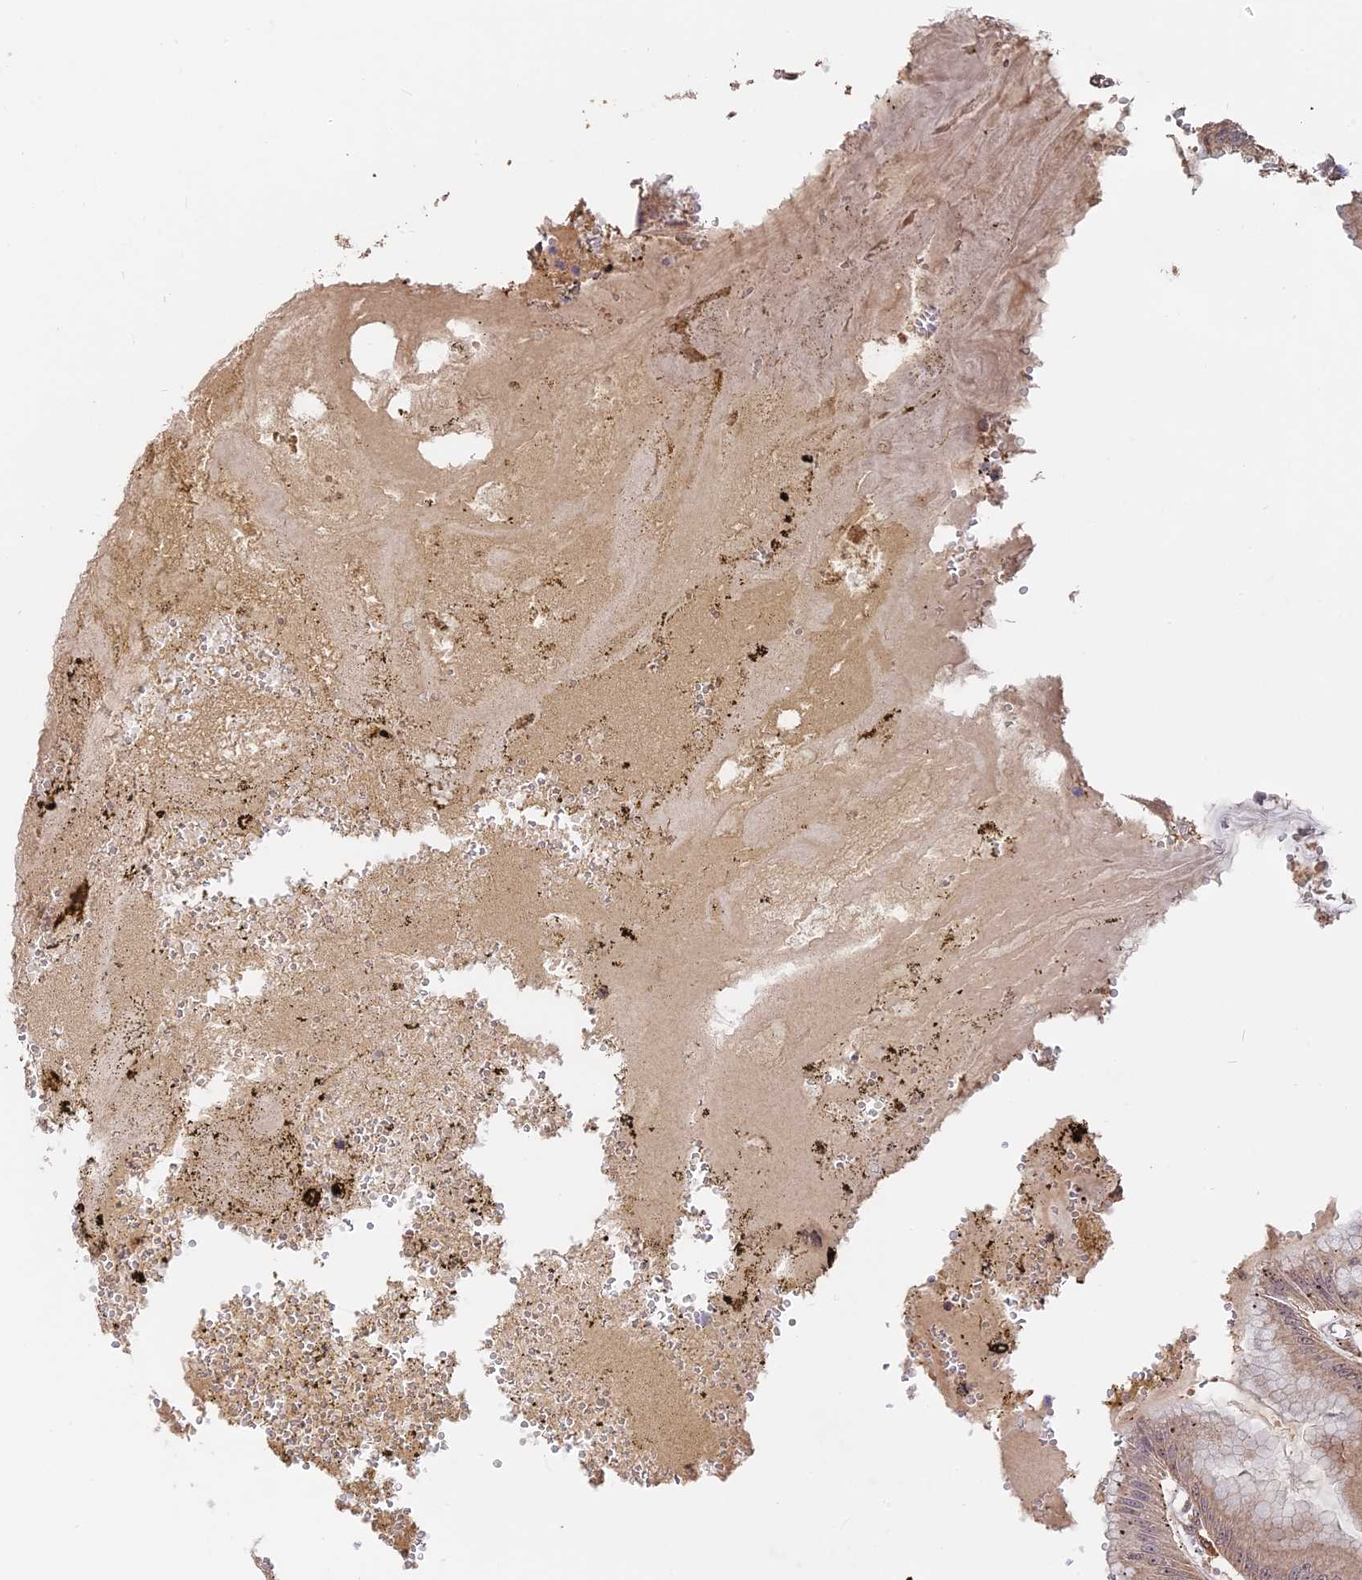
{"staining": {"intensity": "moderate", "quantity": "25%-75%", "location": "cytoplasmic/membranous"}, "tissue": "stomach", "cell_type": "Glandular cells", "image_type": "normal", "snomed": [{"axis": "morphology", "description": "Normal tissue, NOS"}, {"axis": "topography", "description": "Stomach, lower"}], "caption": "Glandular cells demonstrate medium levels of moderate cytoplasmic/membranous positivity in approximately 25%-75% of cells in normal stomach.", "gene": "SAC3D1", "patient": {"sex": "male", "age": 71}}